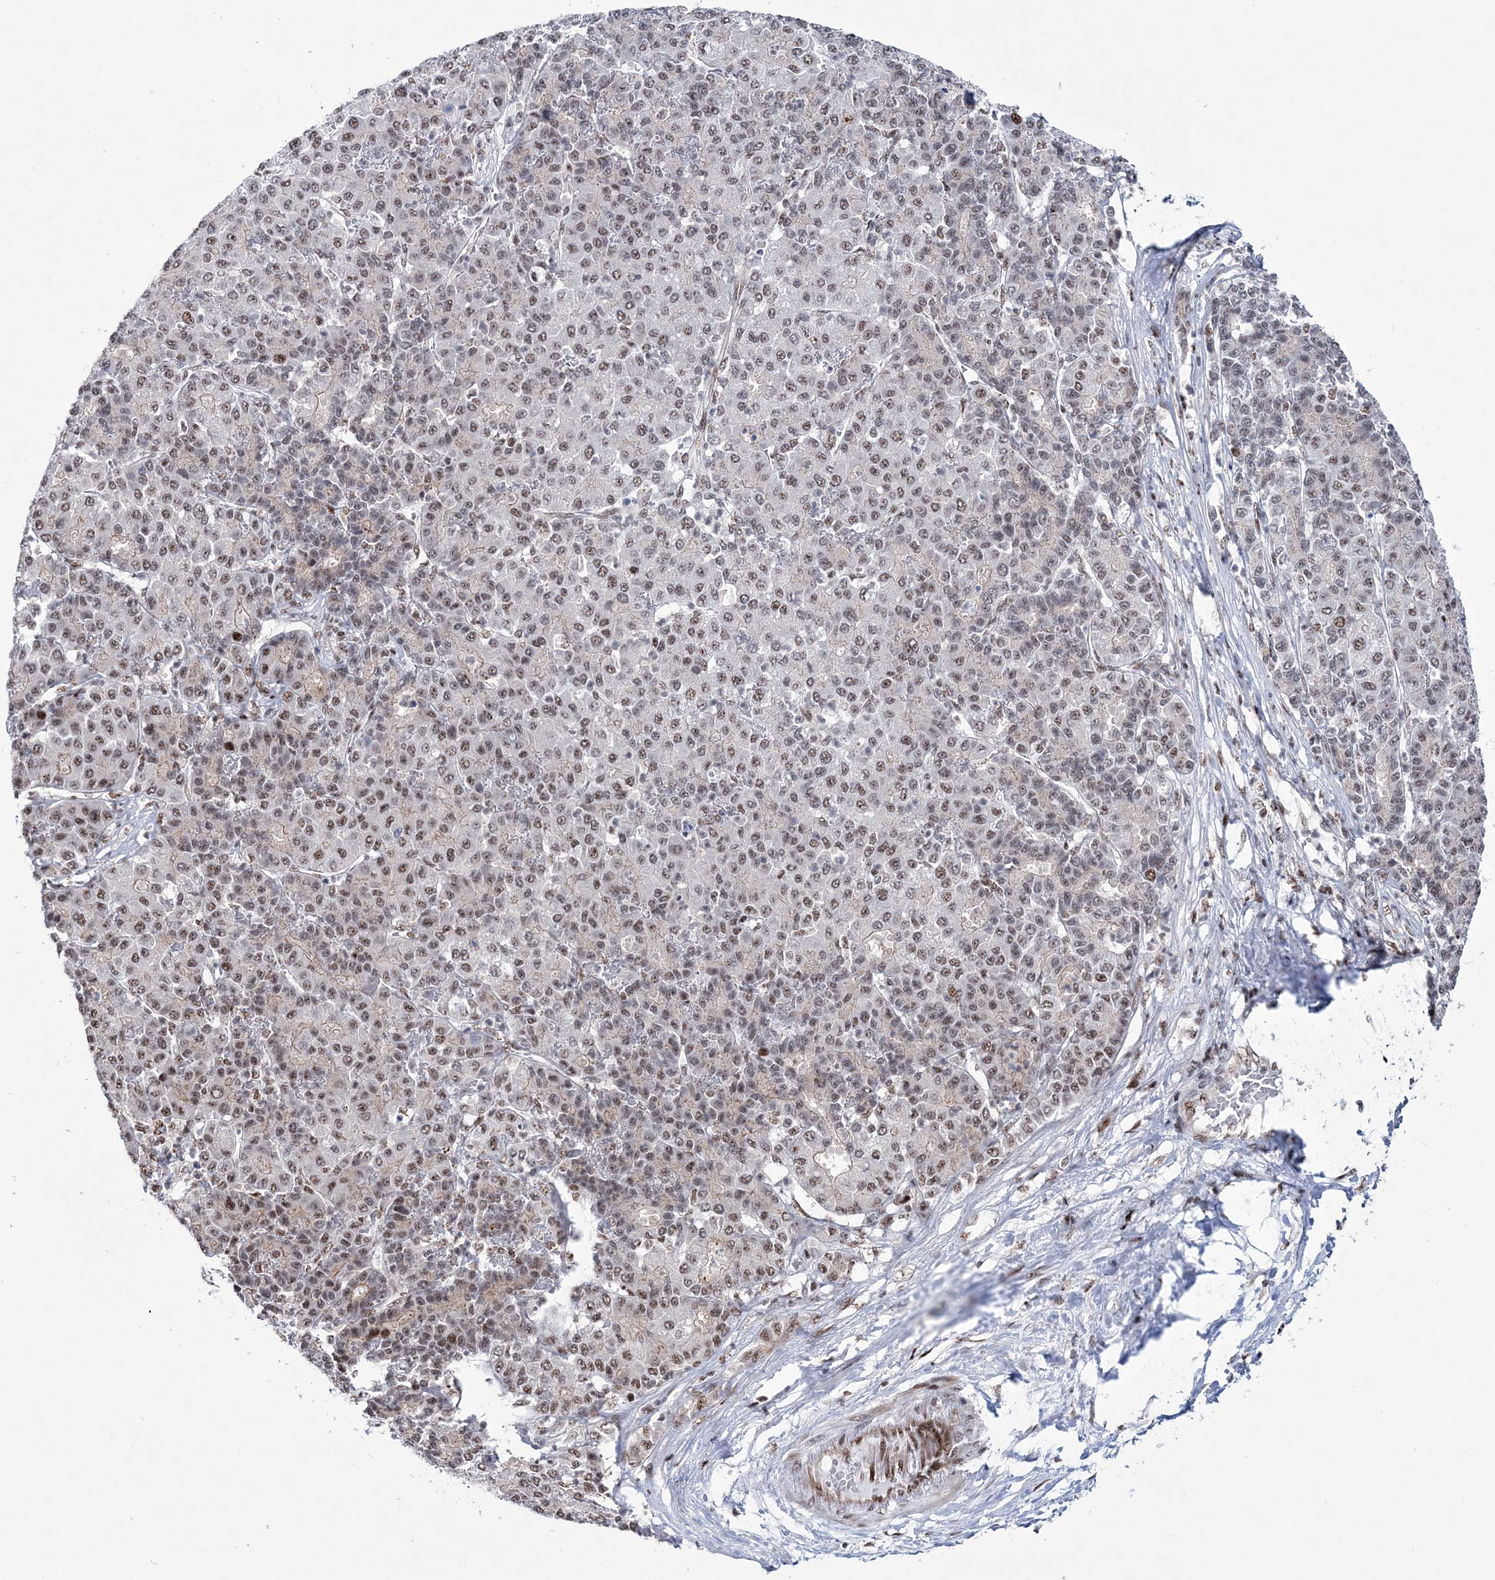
{"staining": {"intensity": "moderate", "quantity": "25%-75%", "location": "nuclear"}, "tissue": "liver cancer", "cell_type": "Tumor cells", "image_type": "cancer", "snomed": [{"axis": "morphology", "description": "Carcinoma, Hepatocellular, NOS"}, {"axis": "topography", "description": "Liver"}], "caption": "Approximately 25%-75% of tumor cells in liver cancer (hepatocellular carcinoma) display moderate nuclear protein staining as visualized by brown immunohistochemical staining.", "gene": "TATDN2", "patient": {"sex": "male", "age": 65}}